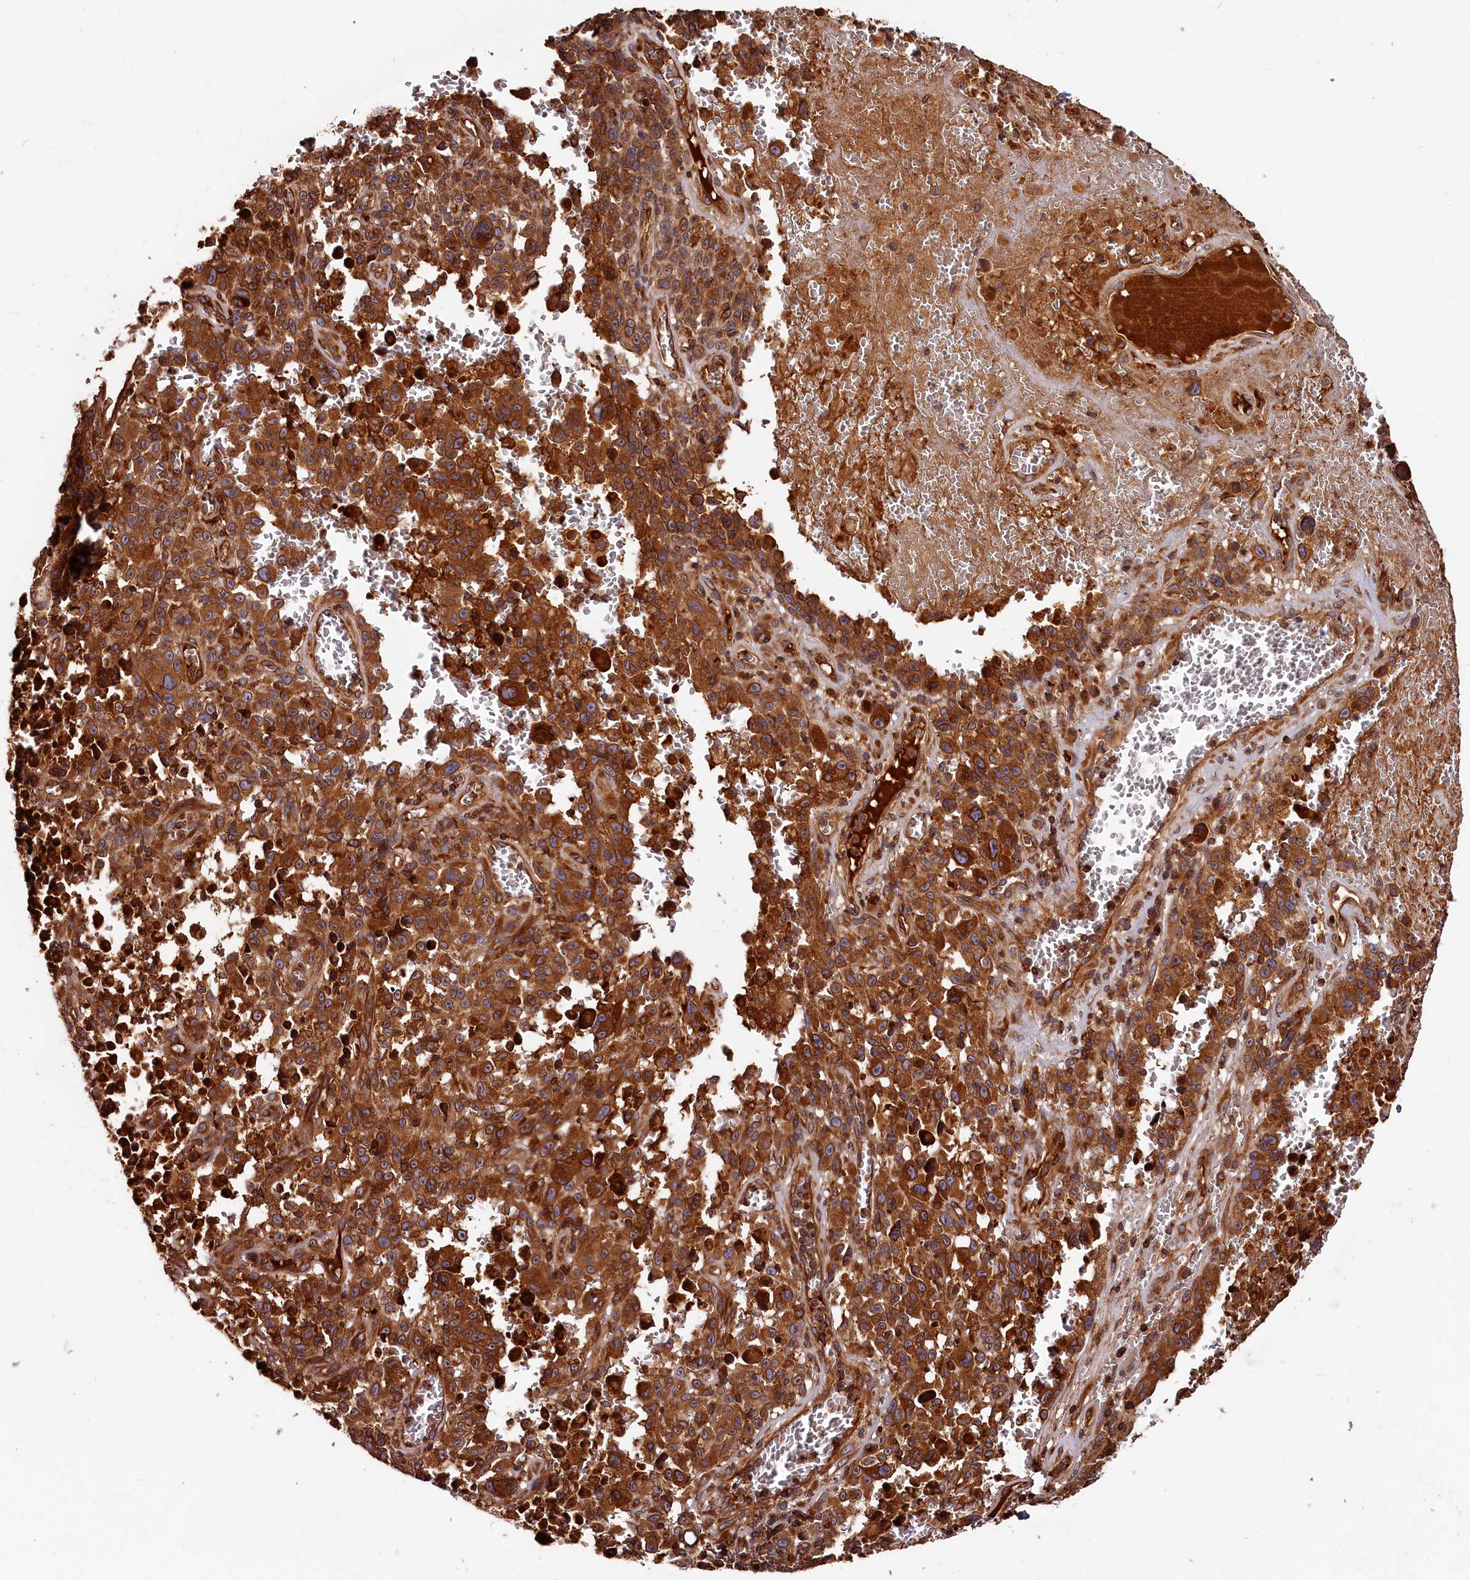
{"staining": {"intensity": "strong", "quantity": ">75%", "location": "cytoplasmic/membranous"}, "tissue": "melanoma", "cell_type": "Tumor cells", "image_type": "cancer", "snomed": [{"axis": "morphology", "description": "Malignant melanoma, NOS"}, {"axis": "topography", "description": "Skin"}], "caption": "Immunohistochemical staining of malignant melanoma reveals strong cytoplasmic/membranous protein expression in about >75% of tumor cells.", "gene": "HMOX2", "patient": {"sex": "female", "age": 82}}